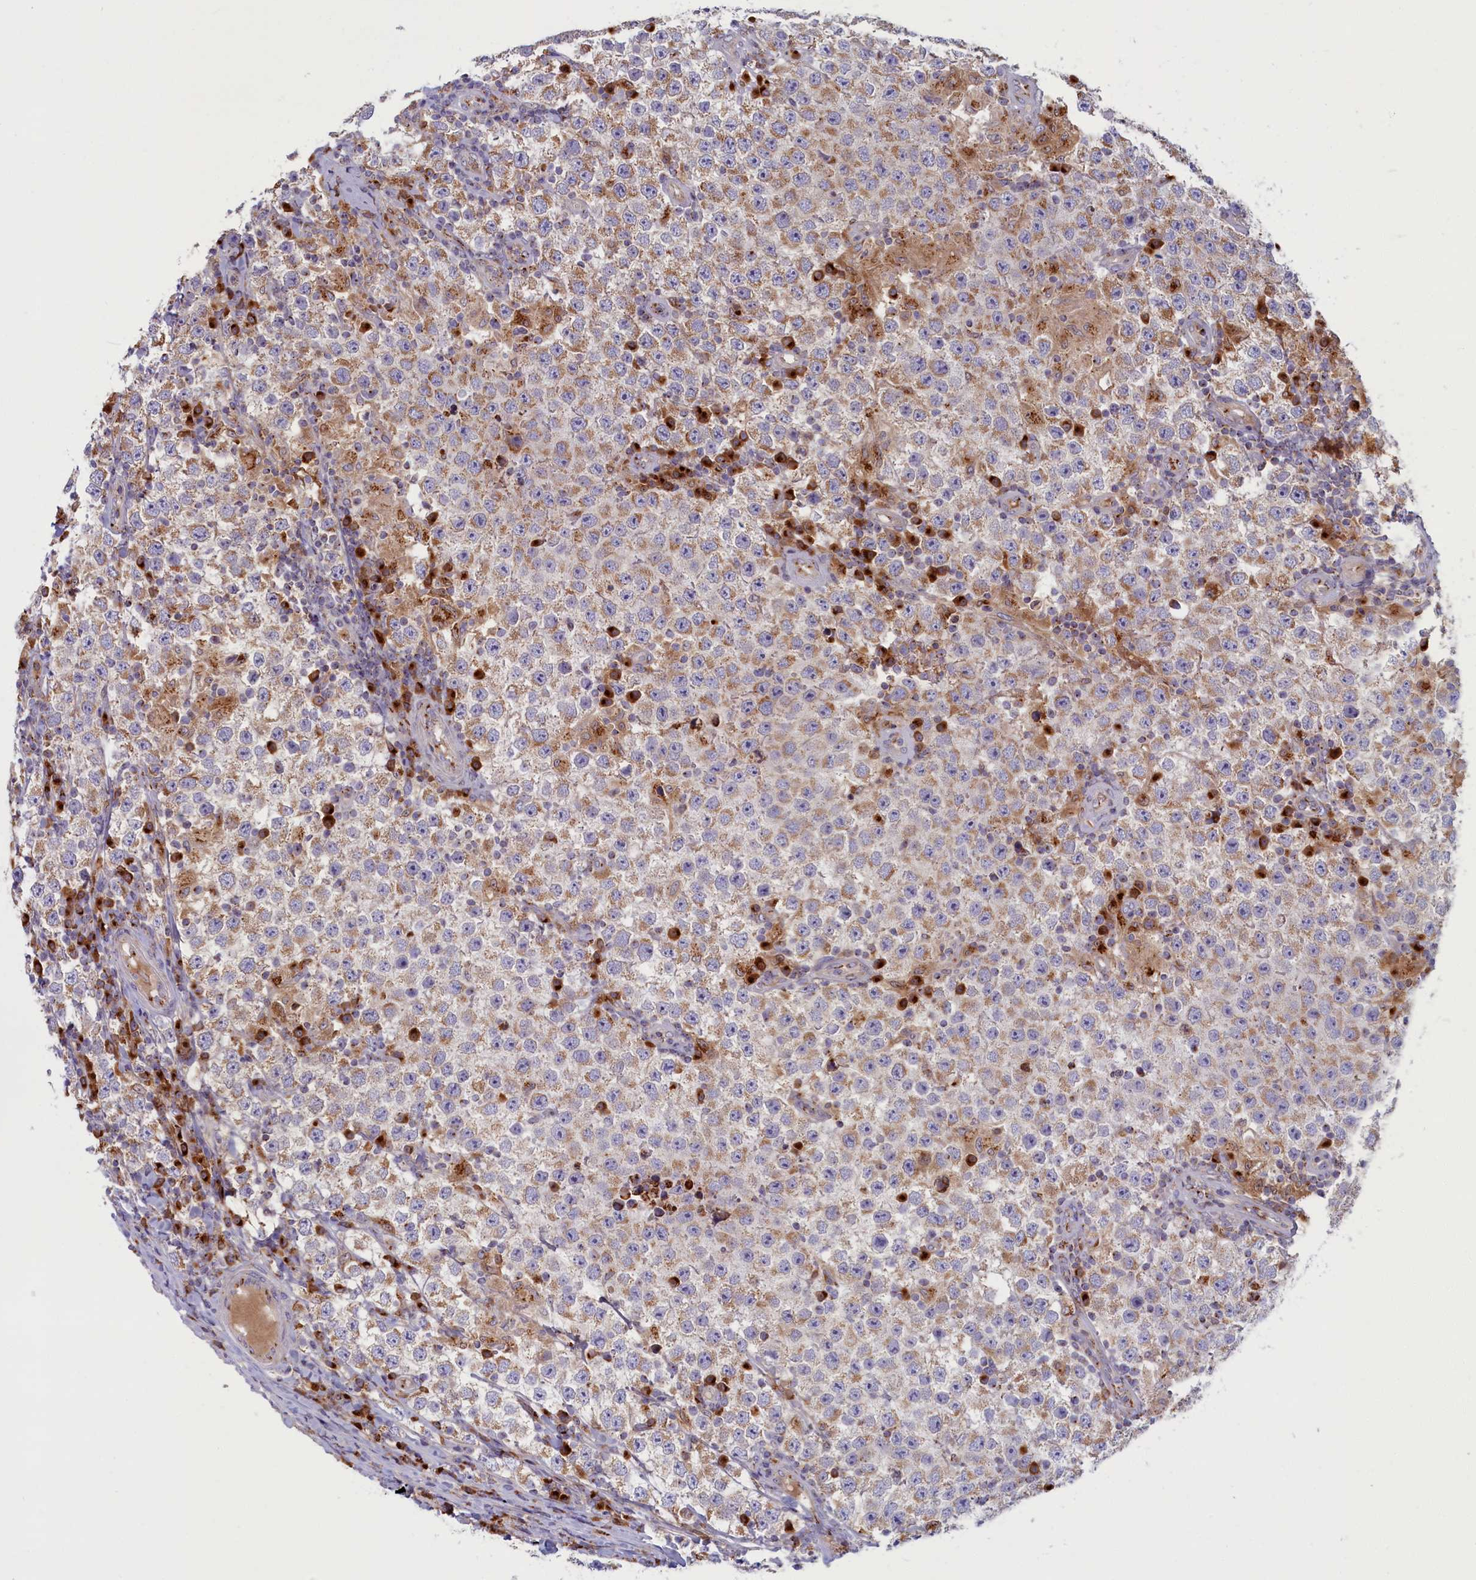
{"staining": {"intensity": "moderate", "quantity": "25%-75%", "location": "cytoplasmic/membranous"}, "tissue": "testis cancer", "cell_type": "Tumor cells", "image_type": "cancer", "snomed": [{"axis": "morphology", "description": "Normal tissue, NOS"}, {"axis": "morphology", "description": "Urothelial carcinoma, High grade"}, {"axis": "morphology", "description": "Seminoma, NOS"}, {"axis": "morphology", "description": "Carcinoma, Embryonal, NOS"}, {"axis": "topography", "description": "Urinary bladder"}, {"axis": "topography", "description": "Testis"}], "caption": "High-grade urothelial carcinoma (testis) stained with immunohistochemistry demonstrates moderate cytoplasmic/membranous positivity in about 25%-75% of tumor cells.", "gene": "BLVRB", "patient": {"sex": "male", "age": 41}}